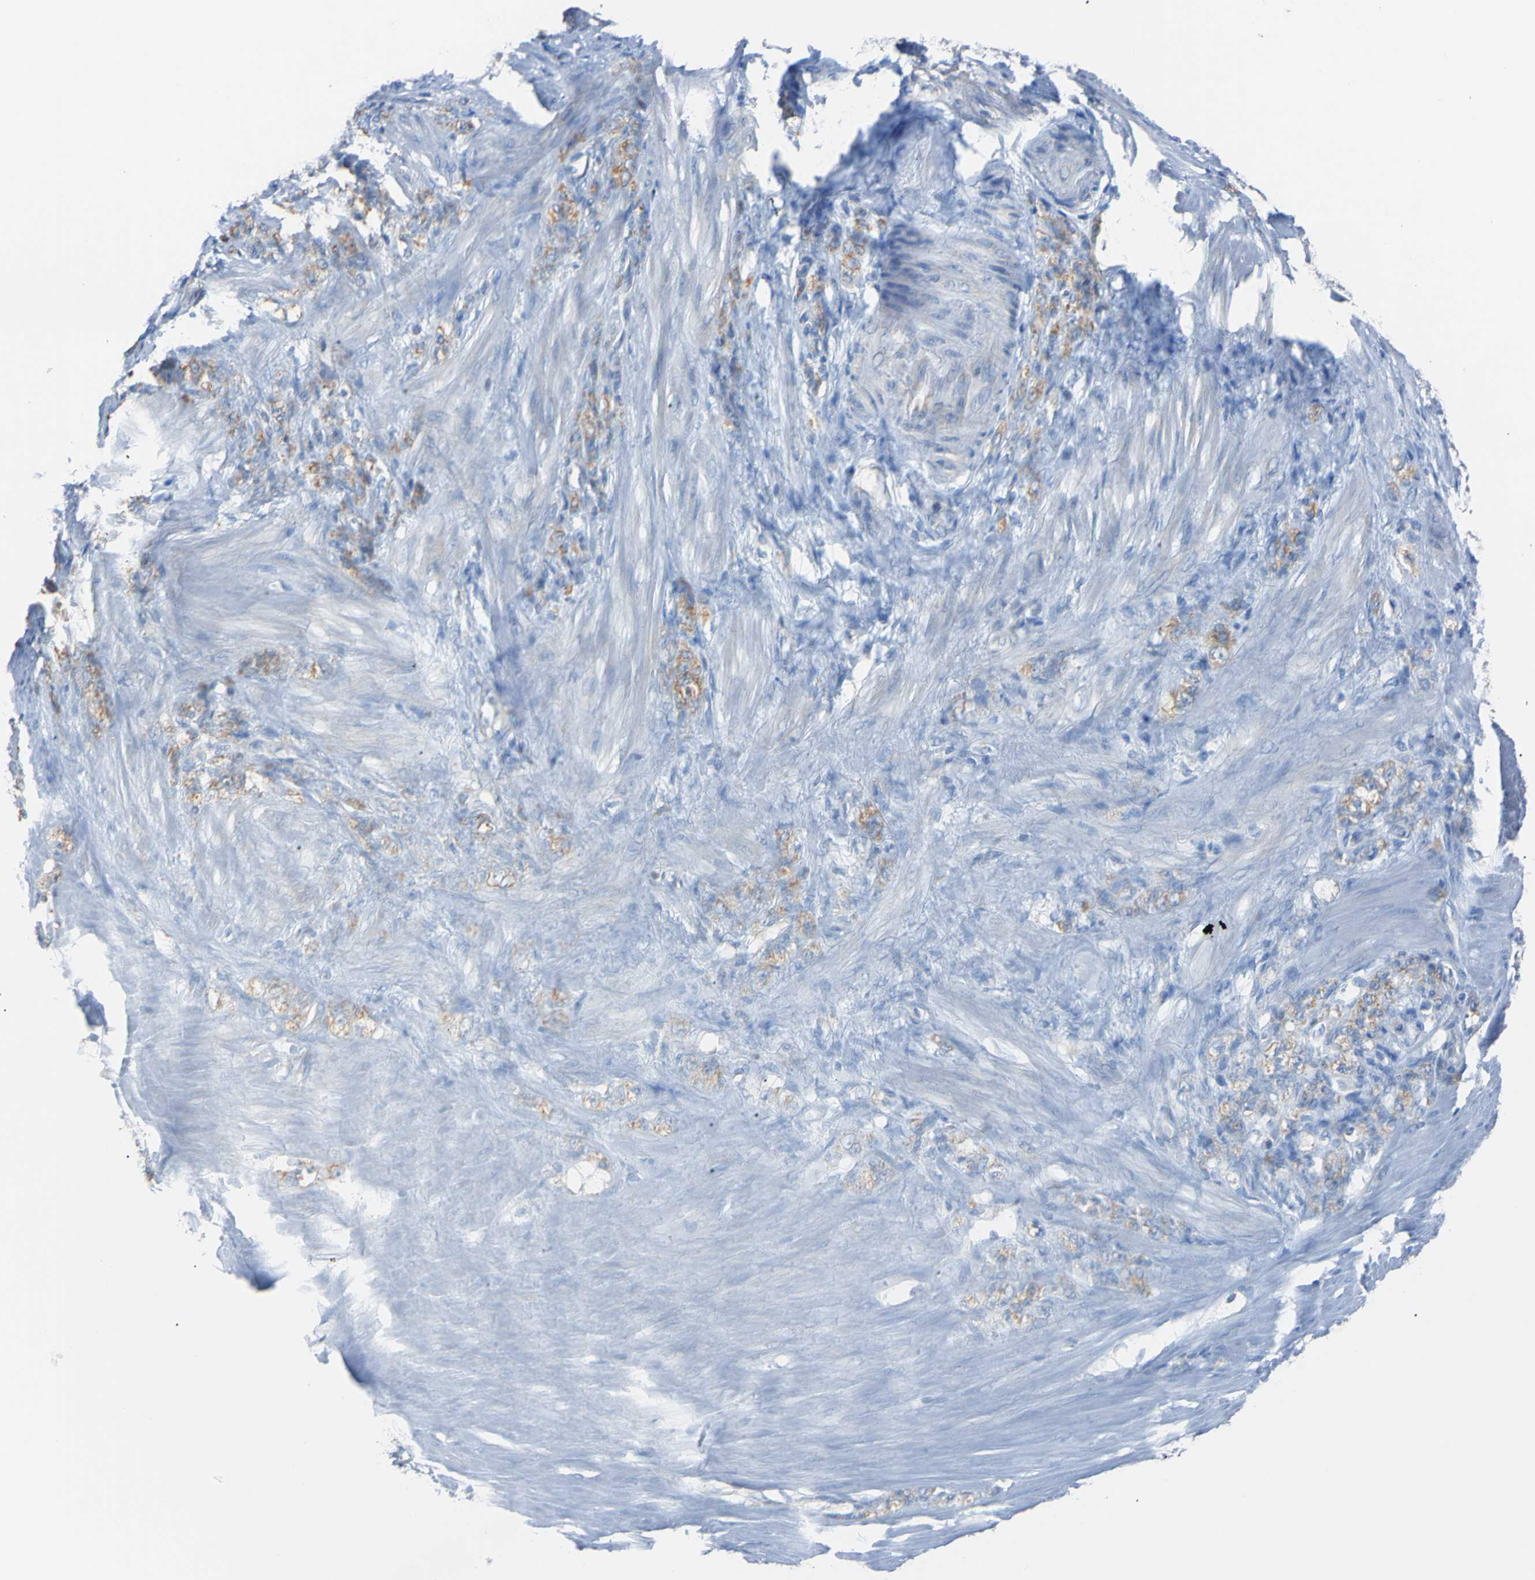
{"staining": {"intensity": "moderate", "quantity": ">75%", "location": "cytoplasmic/membranous"}, "tissue": "stomach cancer", "cell_type": "Tumor cells", "image_type": "cancer", "snomed": [{"axis": "morphology", "description": "Adenocarcinoma, NOS"}, {"axis": "topography", "description": "Stomach"}], "caption": "A photomicrograph of adenocarcinoma (stomach) stained for a protein reveals moderate cytoplasmic/membranous brown staining in tumor cells.", "gene": "CLPP", "patient": {"sex": "male", "age": 82}}